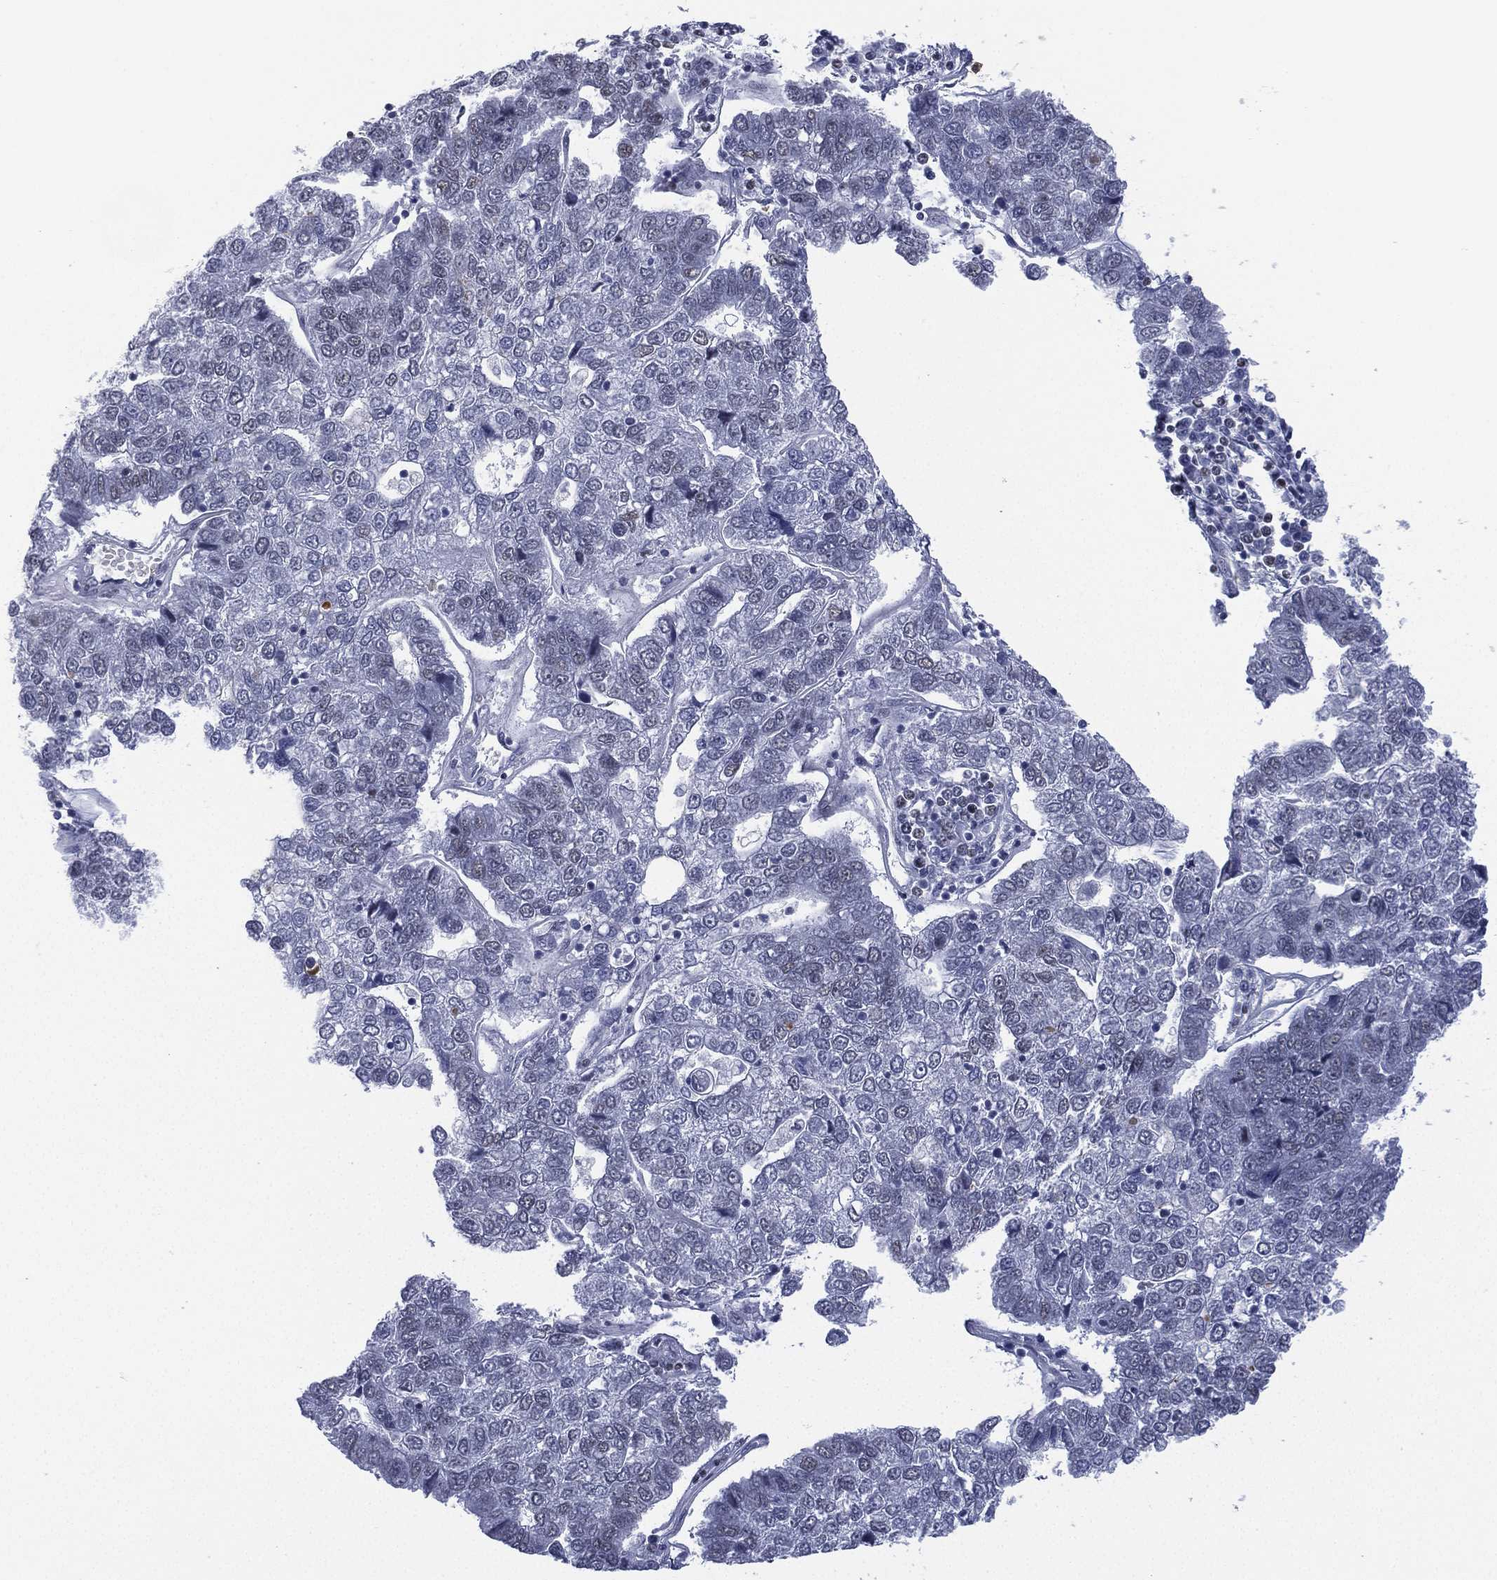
{"staining": {"intensity": "moderate", "quantity": "<25%", "location": "nuclear"}, "tissue": "pancreatic cancer", "cell_type": "Tumor cells", "image_type": "cancer", "snomed": [{"axis": "morphology", "description": "Adenocarcinoma, NOS"}, {"axis": "topography", "description": "Pancreas"}], "caption": "There is low levels of moderate nuclear staining in tumor cells of pancreatic adenocarcinoma, as demonstrated by immunohistochemical staining (brown color).", "gene": "ZNF711", "patient": {"sex": "female", "age": 61}}